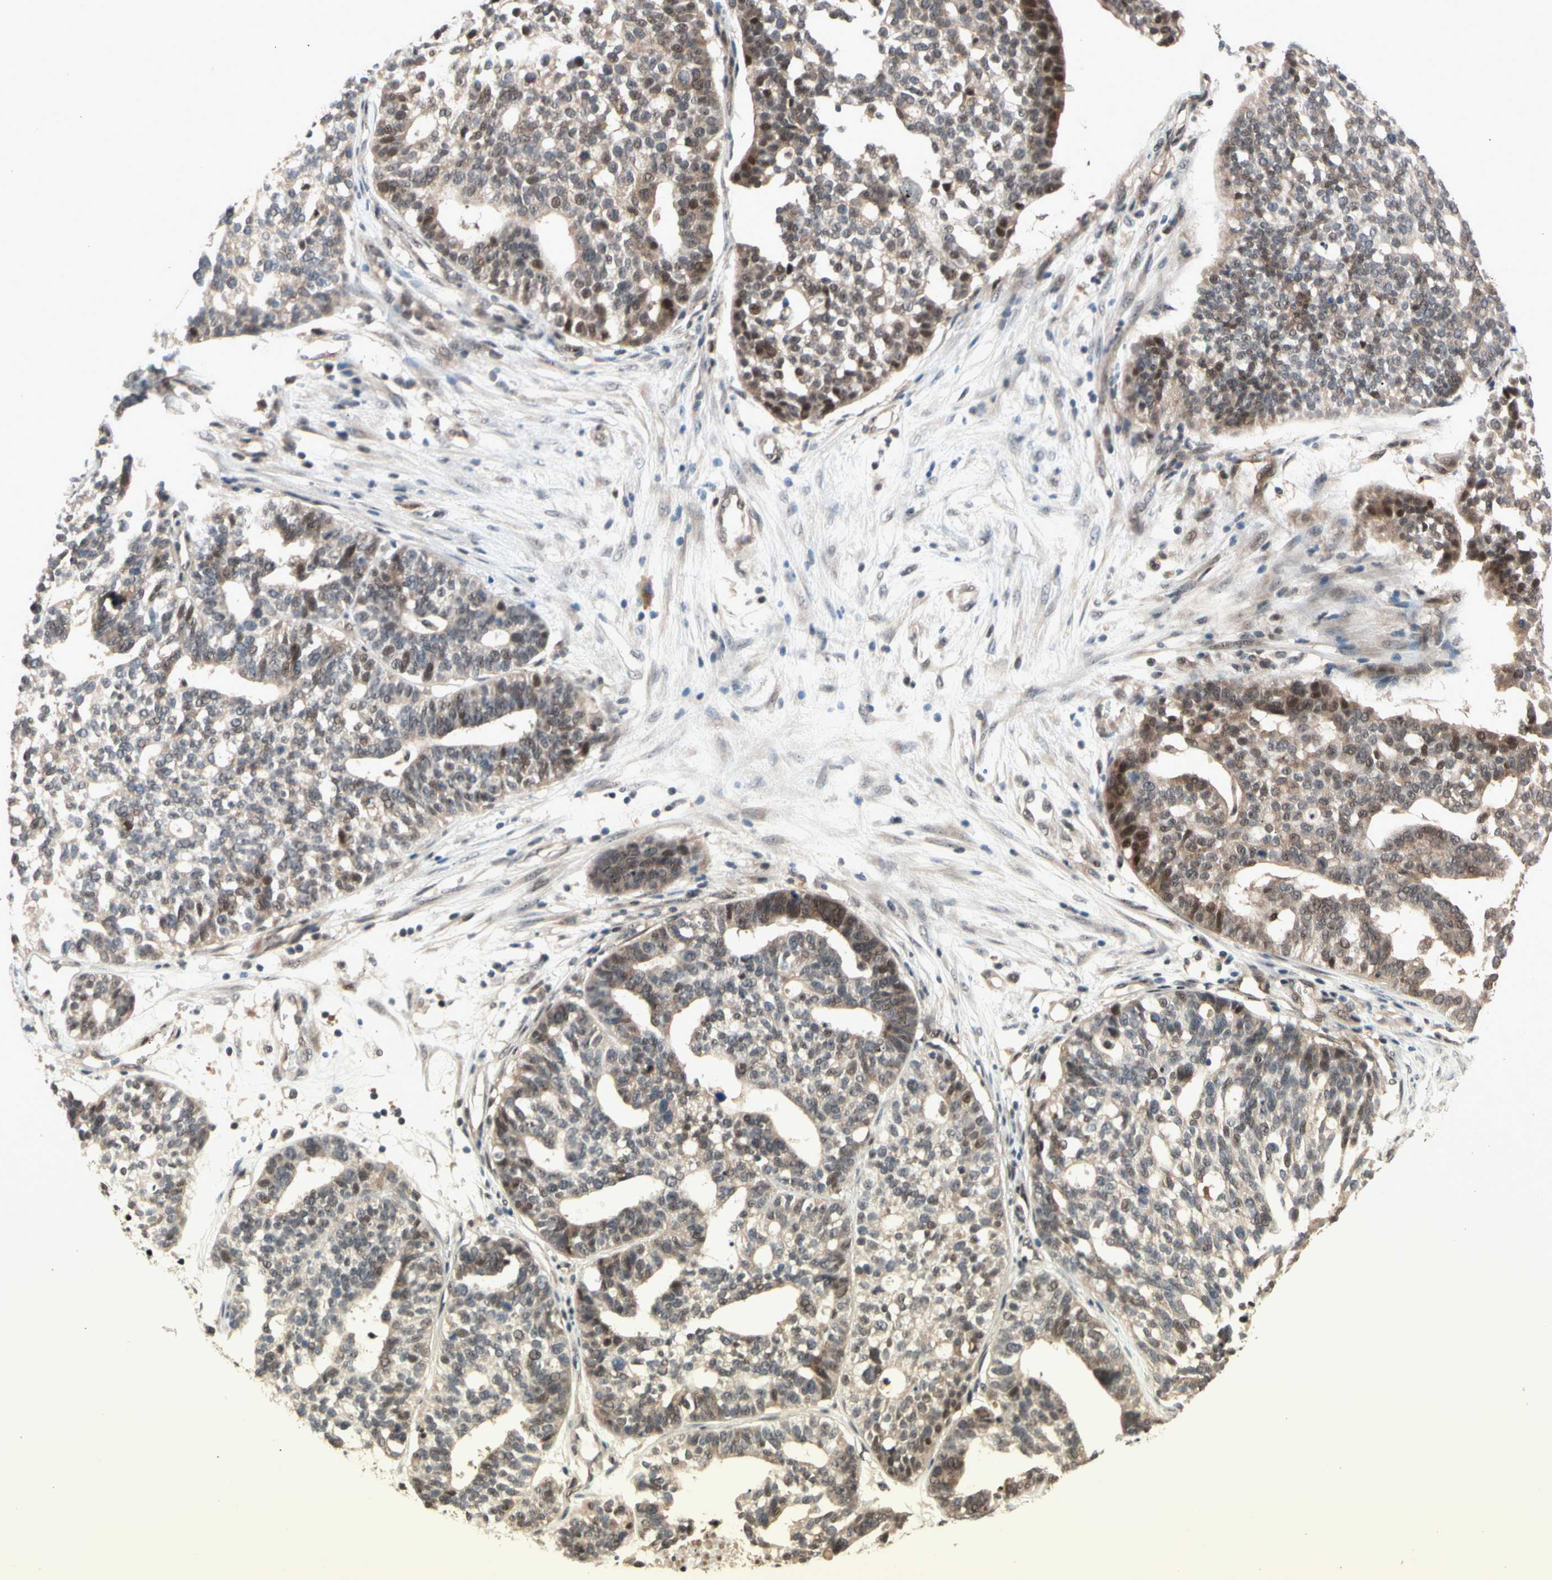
{"staining": {"intensity": "weak", "quantity": "25%-75%", "location": "cytoplasmic/membranous"}, "tissue": "ovarian cancer", "cell_type": "Tumor cells", "image_type": "cancer", "snomed": [{"axis": "morphology", "description": "Cystadenocarcinoma, serous, NOS"}, {"axis": "topography", "description": "Ovary"}], "caption": "Immunohistochemistry (IHC) of ovarian cancer (serous cystadenocarcinoma) shows low levels of weak cytoplasmic/membranous staining in approximately 25%-75% of tumor cells.", "gene": "NGEF", "patient": {"sex": "female", "age": 59}}